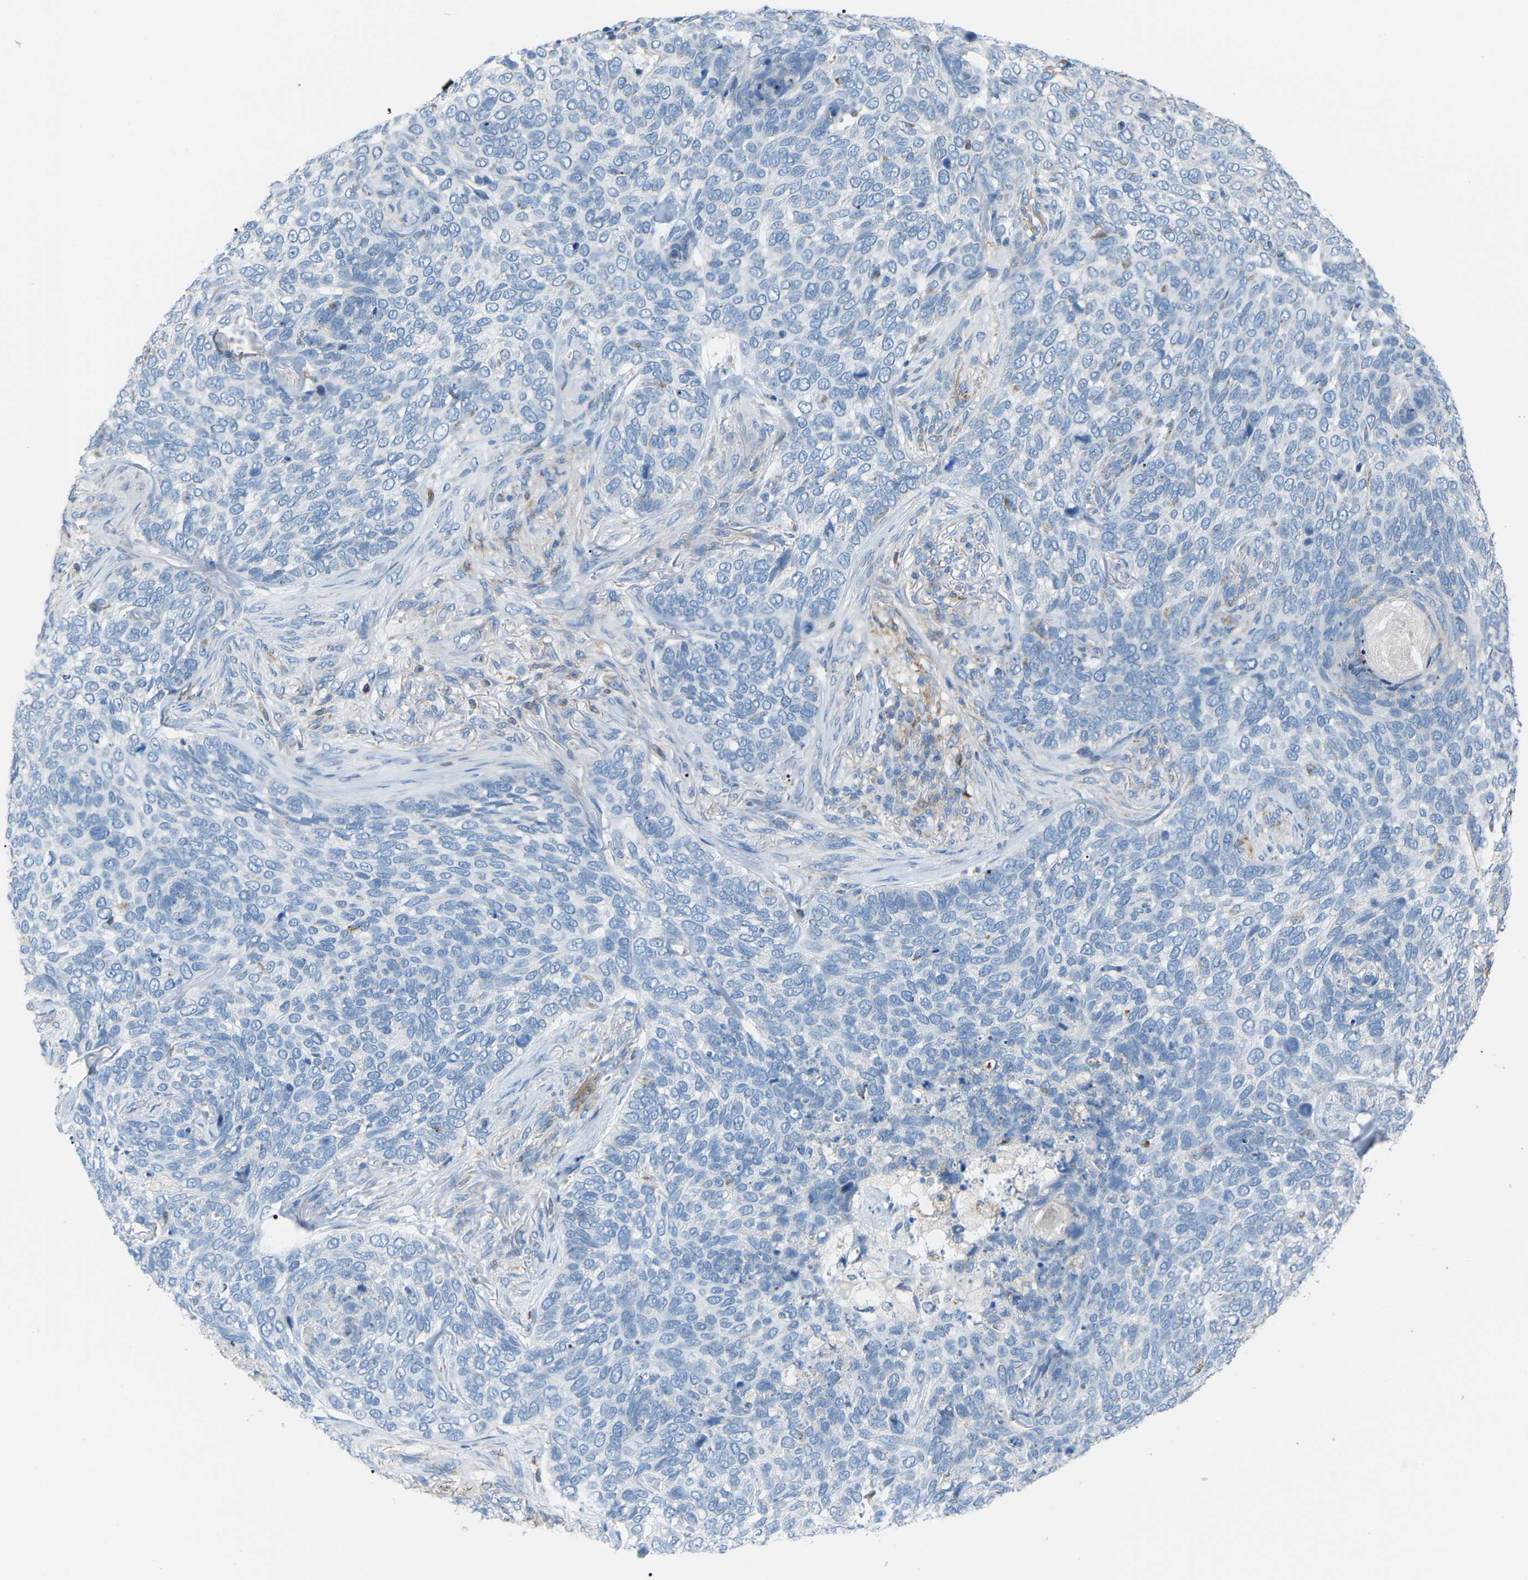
{"staining": {"intensity": "negative", "quantity": "none", "location": "none"}, "tissue": "skin cancer", "cell_type": "Tumor cells", "image_type": "cancer", "snomed": [{"axis": "morphology", "description": "Basal cell carcinoma"}, {"axis": "topography", "description": "Skin"}], "caption": "Photomicrograph shows no protein positivity in tumor cells of basal cell carcinoma (skin) tissue.", "gene": "CROT", "patient": {"sex": "female", "age": 64}}